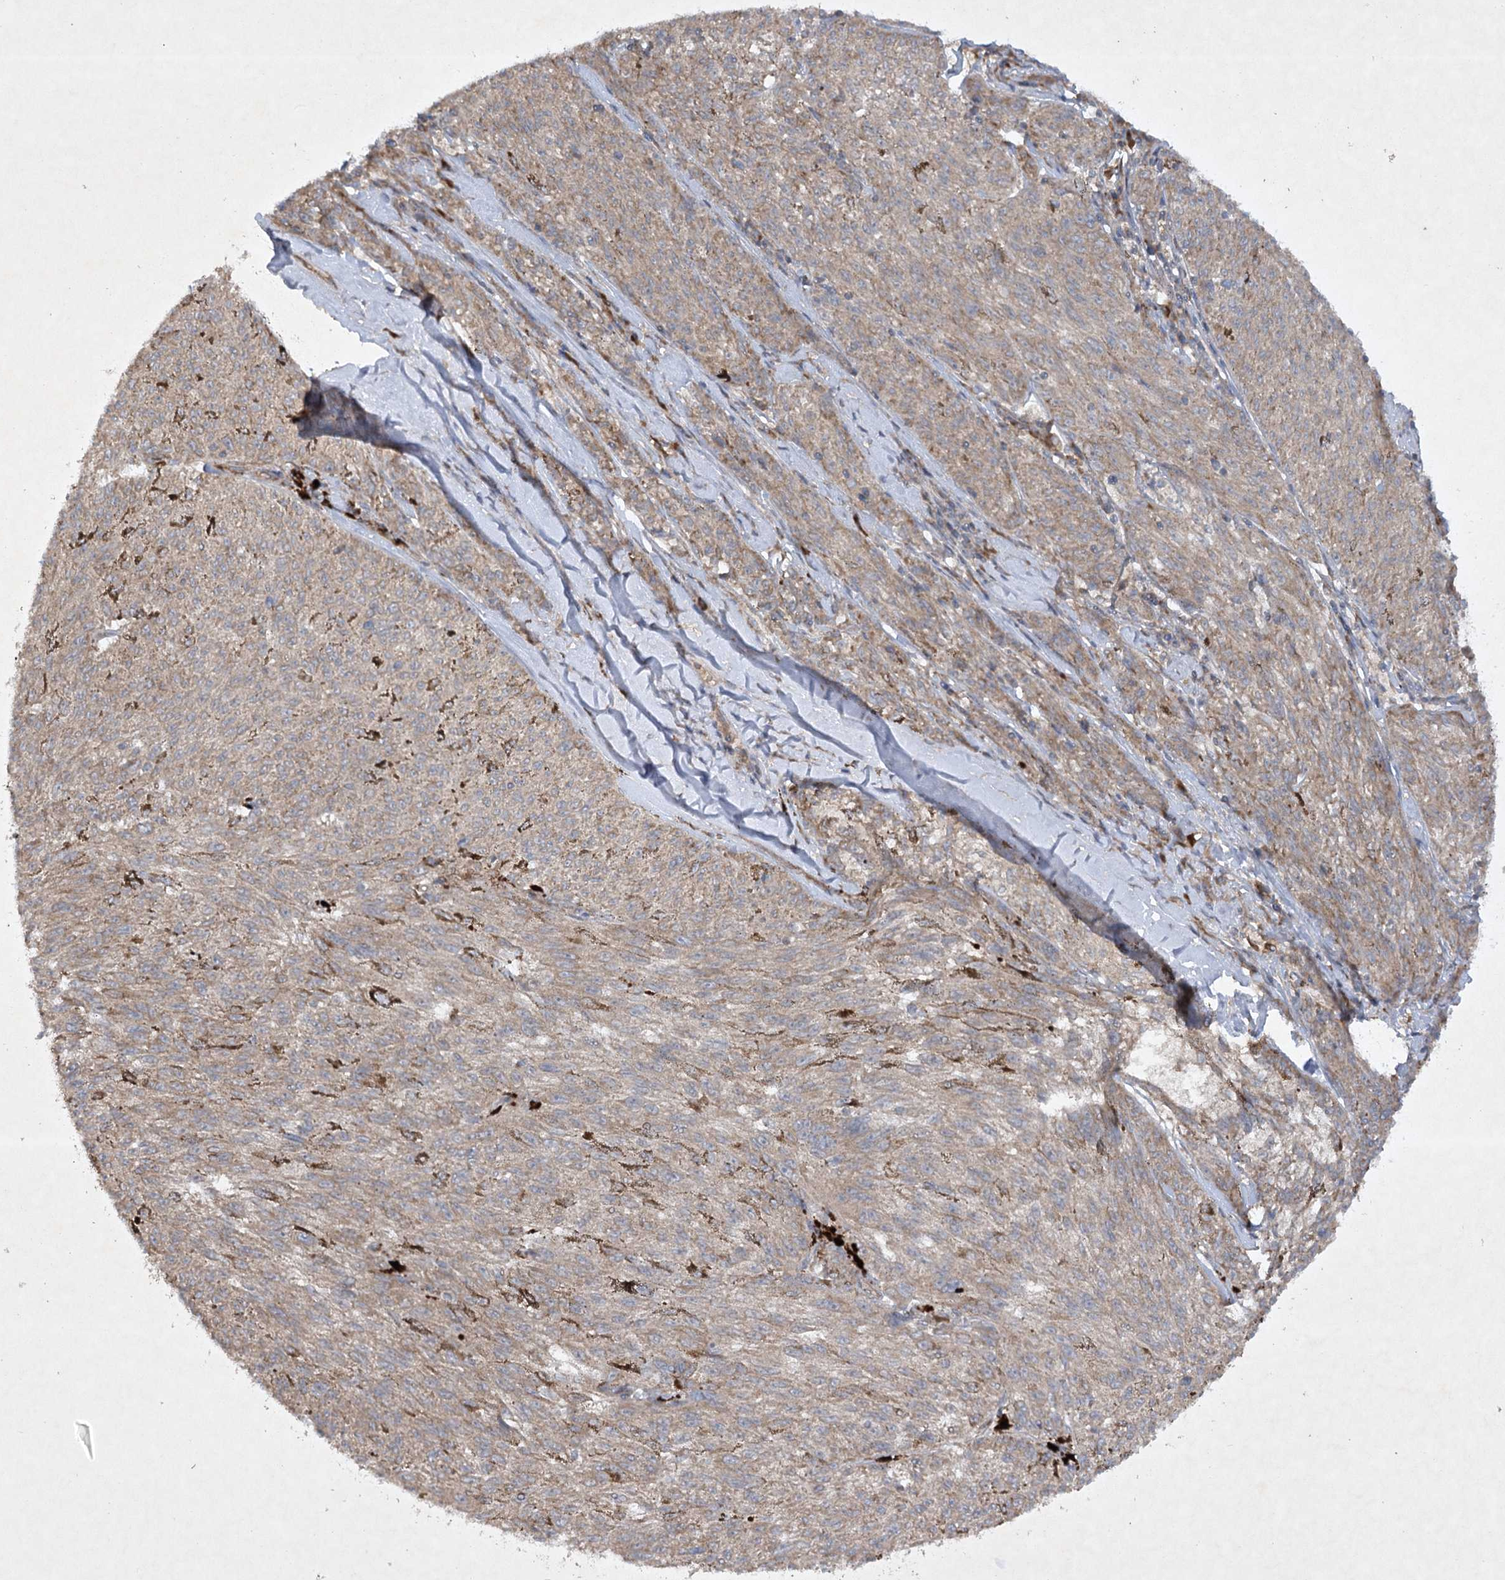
{"staining": {"intensity": "moderate", "quantity": ">75%", "location": "cytoplasmic/membranous"}, "tissue": "melanoma", "cell_type": "Tumor cells", "image_type": "cancer", "snomed": [{"axis": "morphology", "description": "Malignant melanoma, NOS"}, {"axis": "topography", "description": "Skin"}], "caption": "Moderate cytoplasmic/membranous protein staining is identified in approximately >75% of tumor cells in malignant melanoma.", "gene": "TRAF3IP1", "patient": {"sex": "female", "age": 72}}